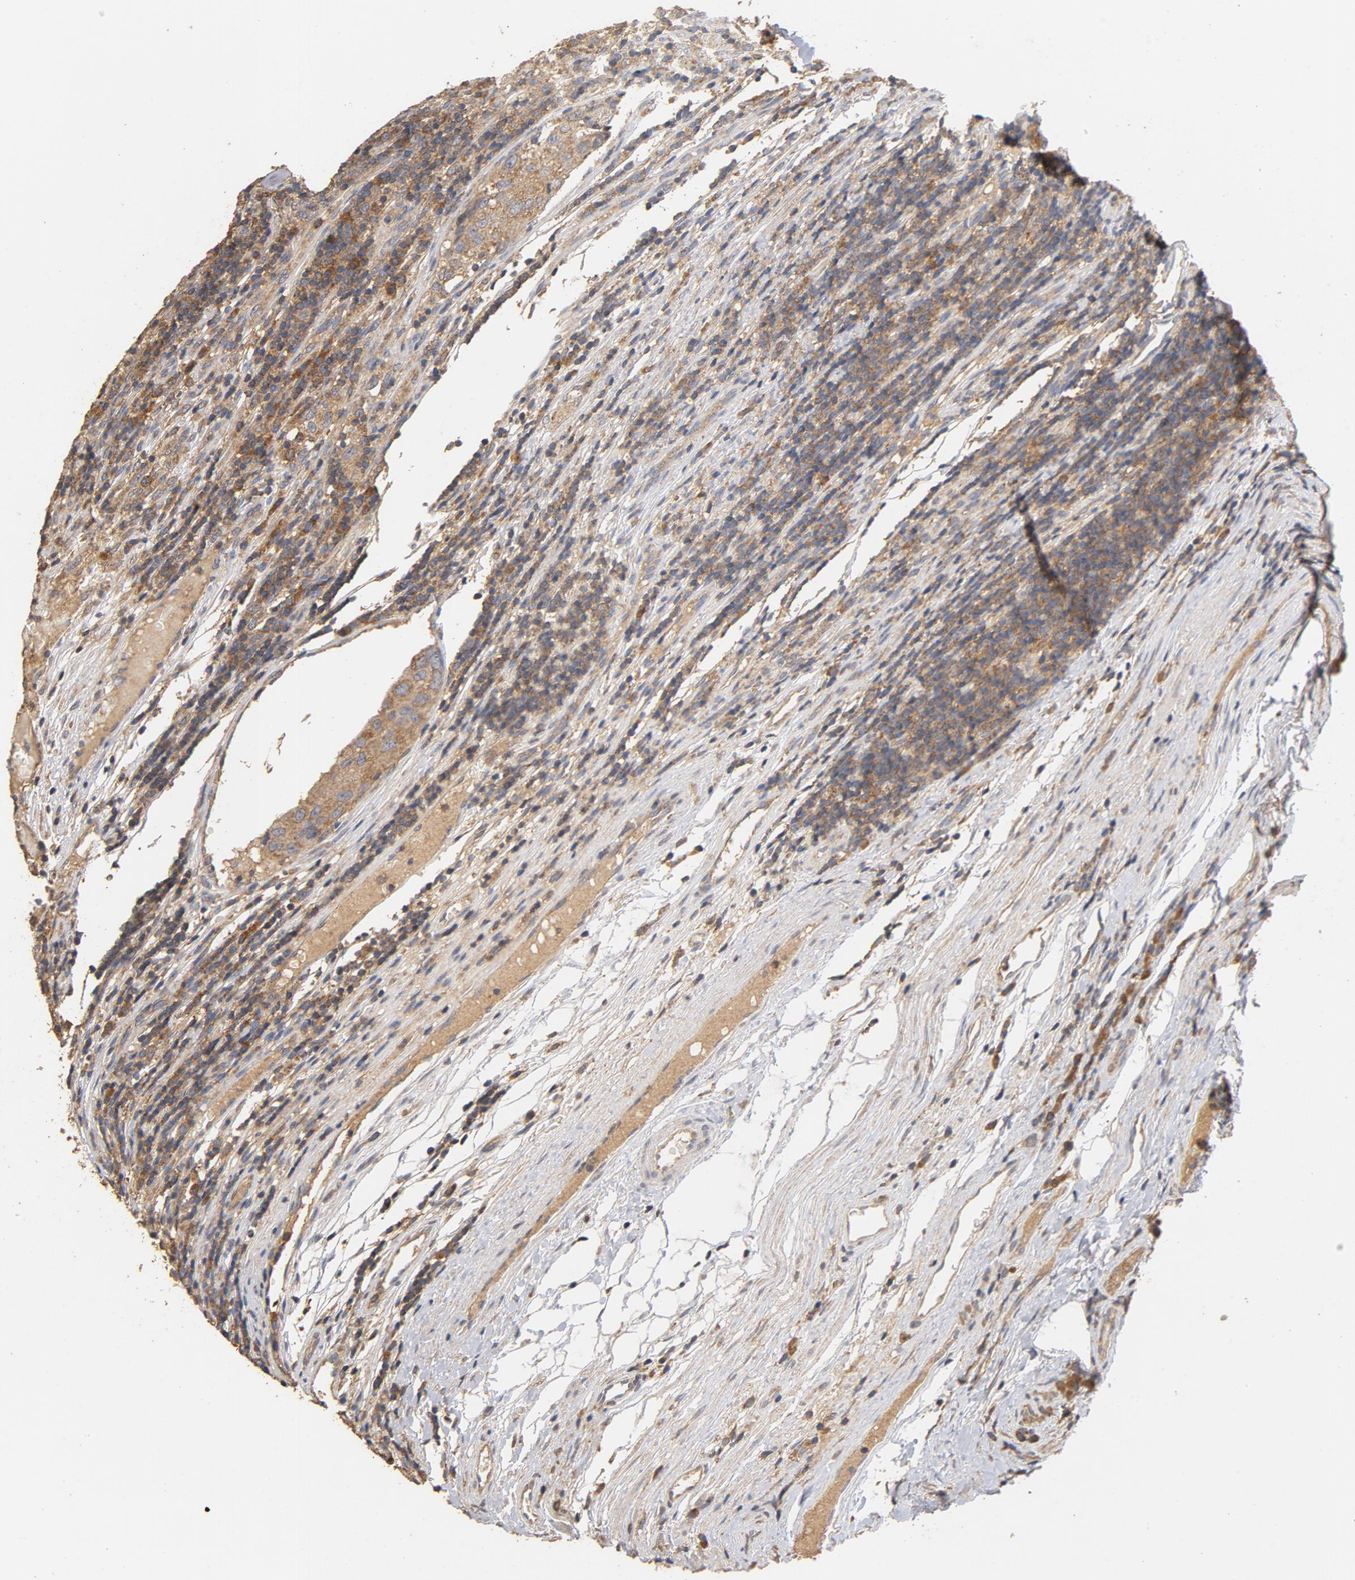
{"staining": {"intensity": "moderate", "quantity": ">75%", "location": "cytoplasmic/membranous"}, "tissue": "urothelial cancer", "cell_type": "Tumor cells", "image_type": "cancer", "snomed": [{"axis": "morphology", "description": "Urothelial carcinoma, High grade"}, {"axis": "topography", "description": "Lymph node"}, {"axis": "topography", "description": "Urinary bladder"}], "caption": "Immunohistochemistry photomicrograph of neoplastic tissue: urothelial carcinoma (high-grade) stained using IHC shows medium levels of moderate protein expression localized specifically in the cytoplasmic/membranous of tumor cells, appearing as a cytoplasmic/membranous brown color.", "gene": "DDX6", "patient": {"sex": "male", "age": 51}}